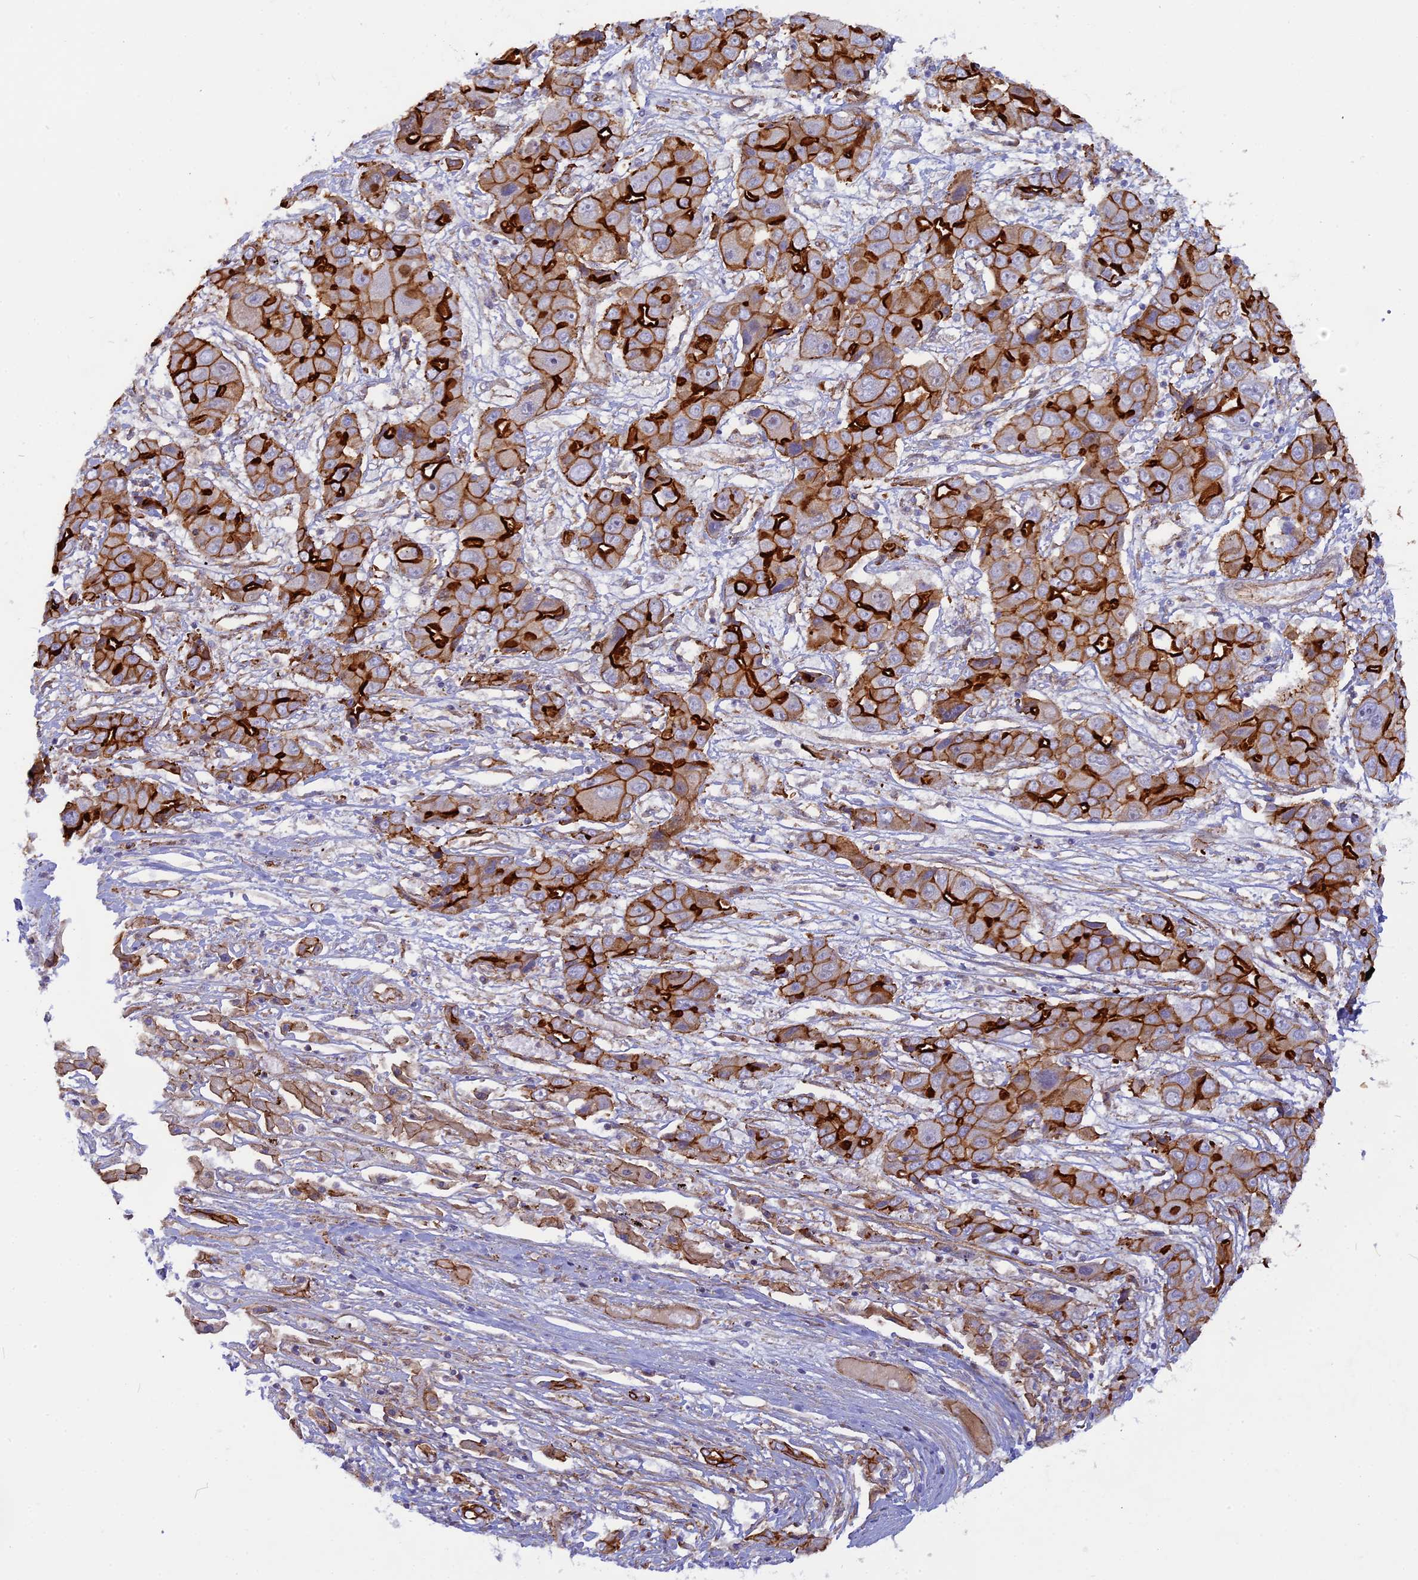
{"staining": {"intensity": "strong", "quantity": ">75%", "location": "cytoplasmic/membranous"}, "tissue": "liver cancer", "cell_type": "Tumor cells", "image_type": "cancer", "snomed": [{"axis": "morphology", "description": "Cholangiocarcinoma"}, {"axis": "topography", "description": "Liver"}], "caption": "Brown immunohistochemical staining in cholangiocarcinoma (liver) shows strong cytoplasmic/membranous staining in approximately >75% of tumor cells.", "gene": "CNBD2", "patient": {"sex": "male", "age": 67}}